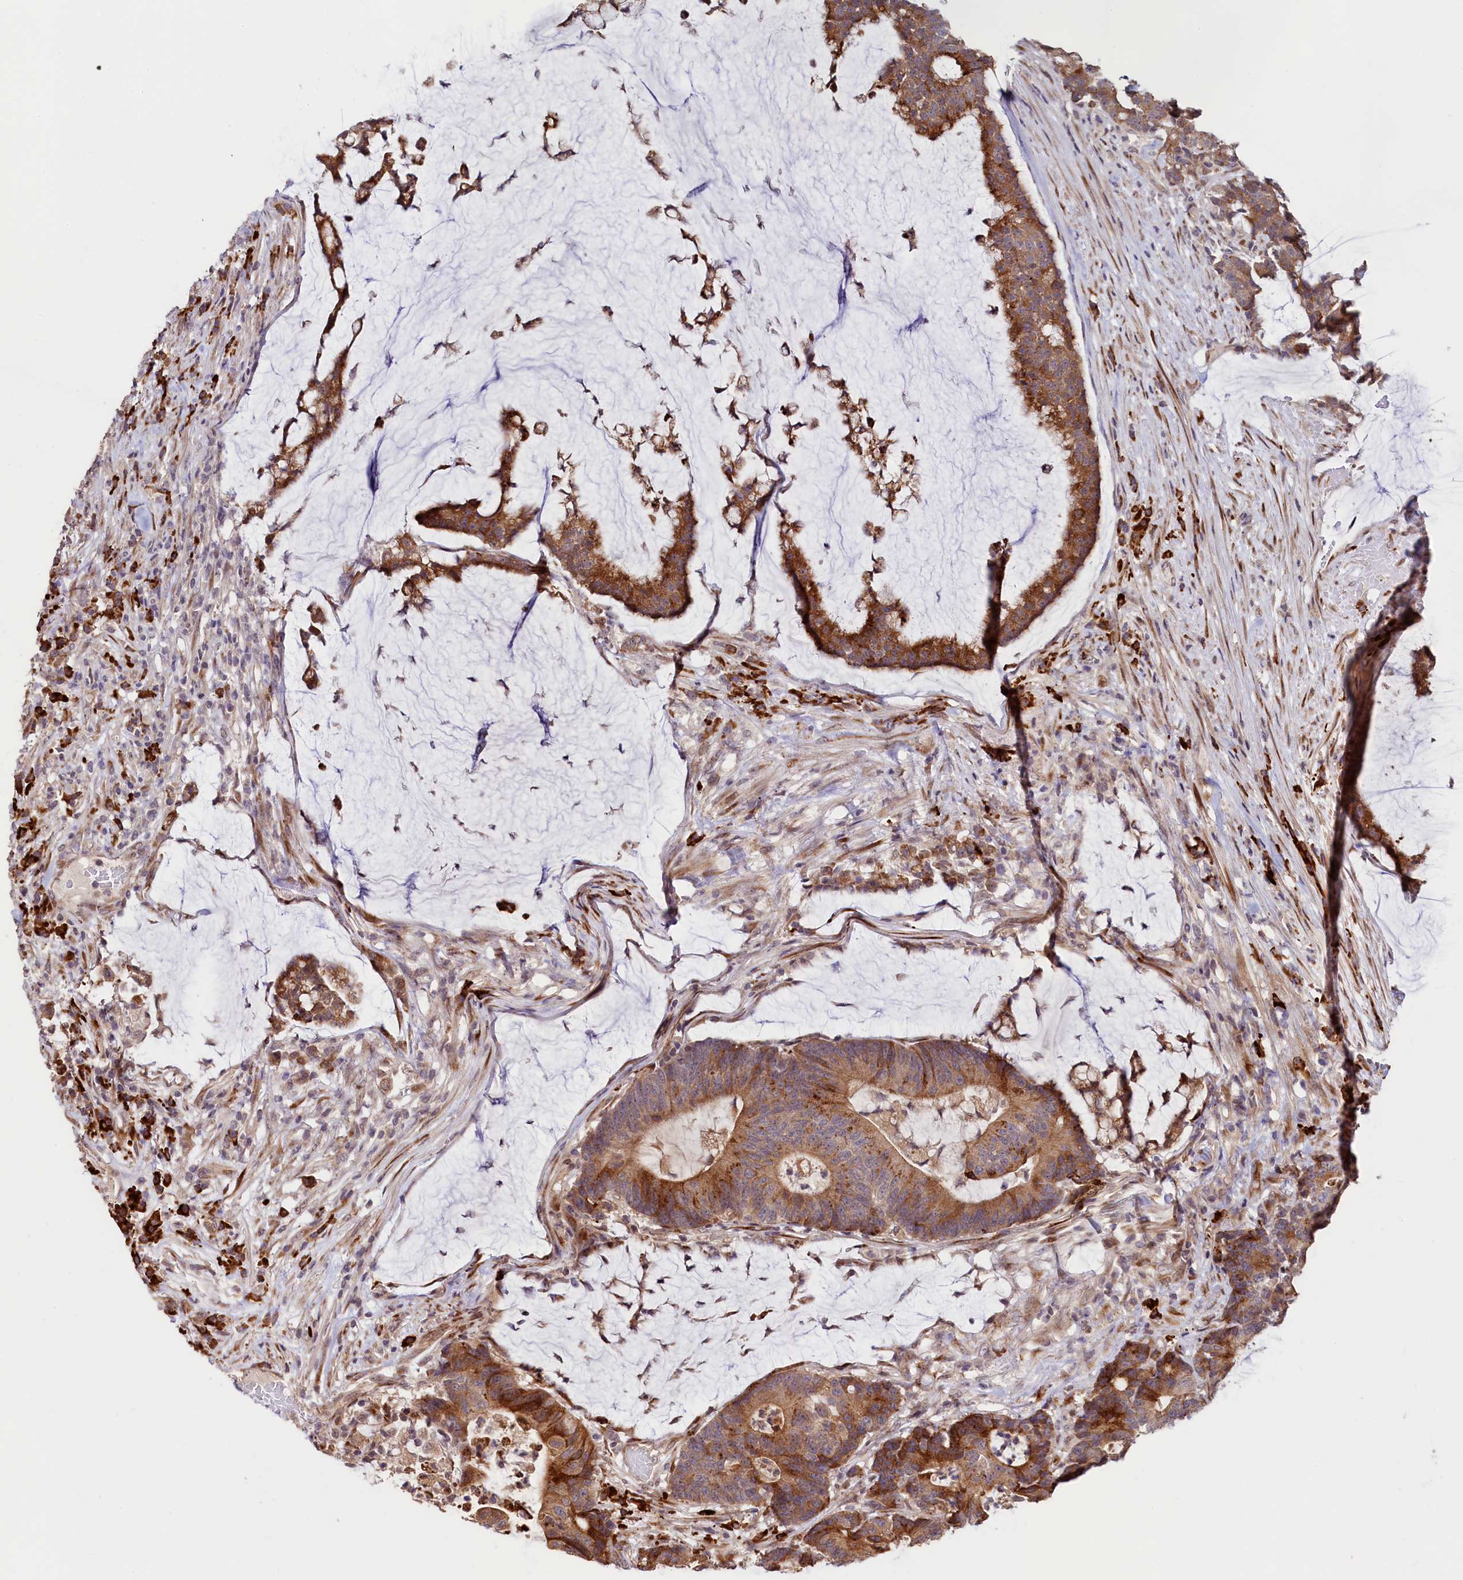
{"staining": {"intensity": "moderate", "quantity": ">75%", "location": "cytoplasmic/membranous"}, "tissue": "colorectal cancer", "cell_type": "Tumor cells", "image_type": "cancer", "snomed": [{"axis": "morphology", "description": "Adenocarcinoma, NOS"}, {"axis": "topography", "description": "Colon"}], "caption": "DAB immunohistochemical staining of human colorectal cancer (adenocarcinoma) displays moderate cytoplasmic/membranous protein positivity in approximately >75% of tumor cells.", "gene": "C5orf15", "patient": {"sex": "female", "age": 84}}